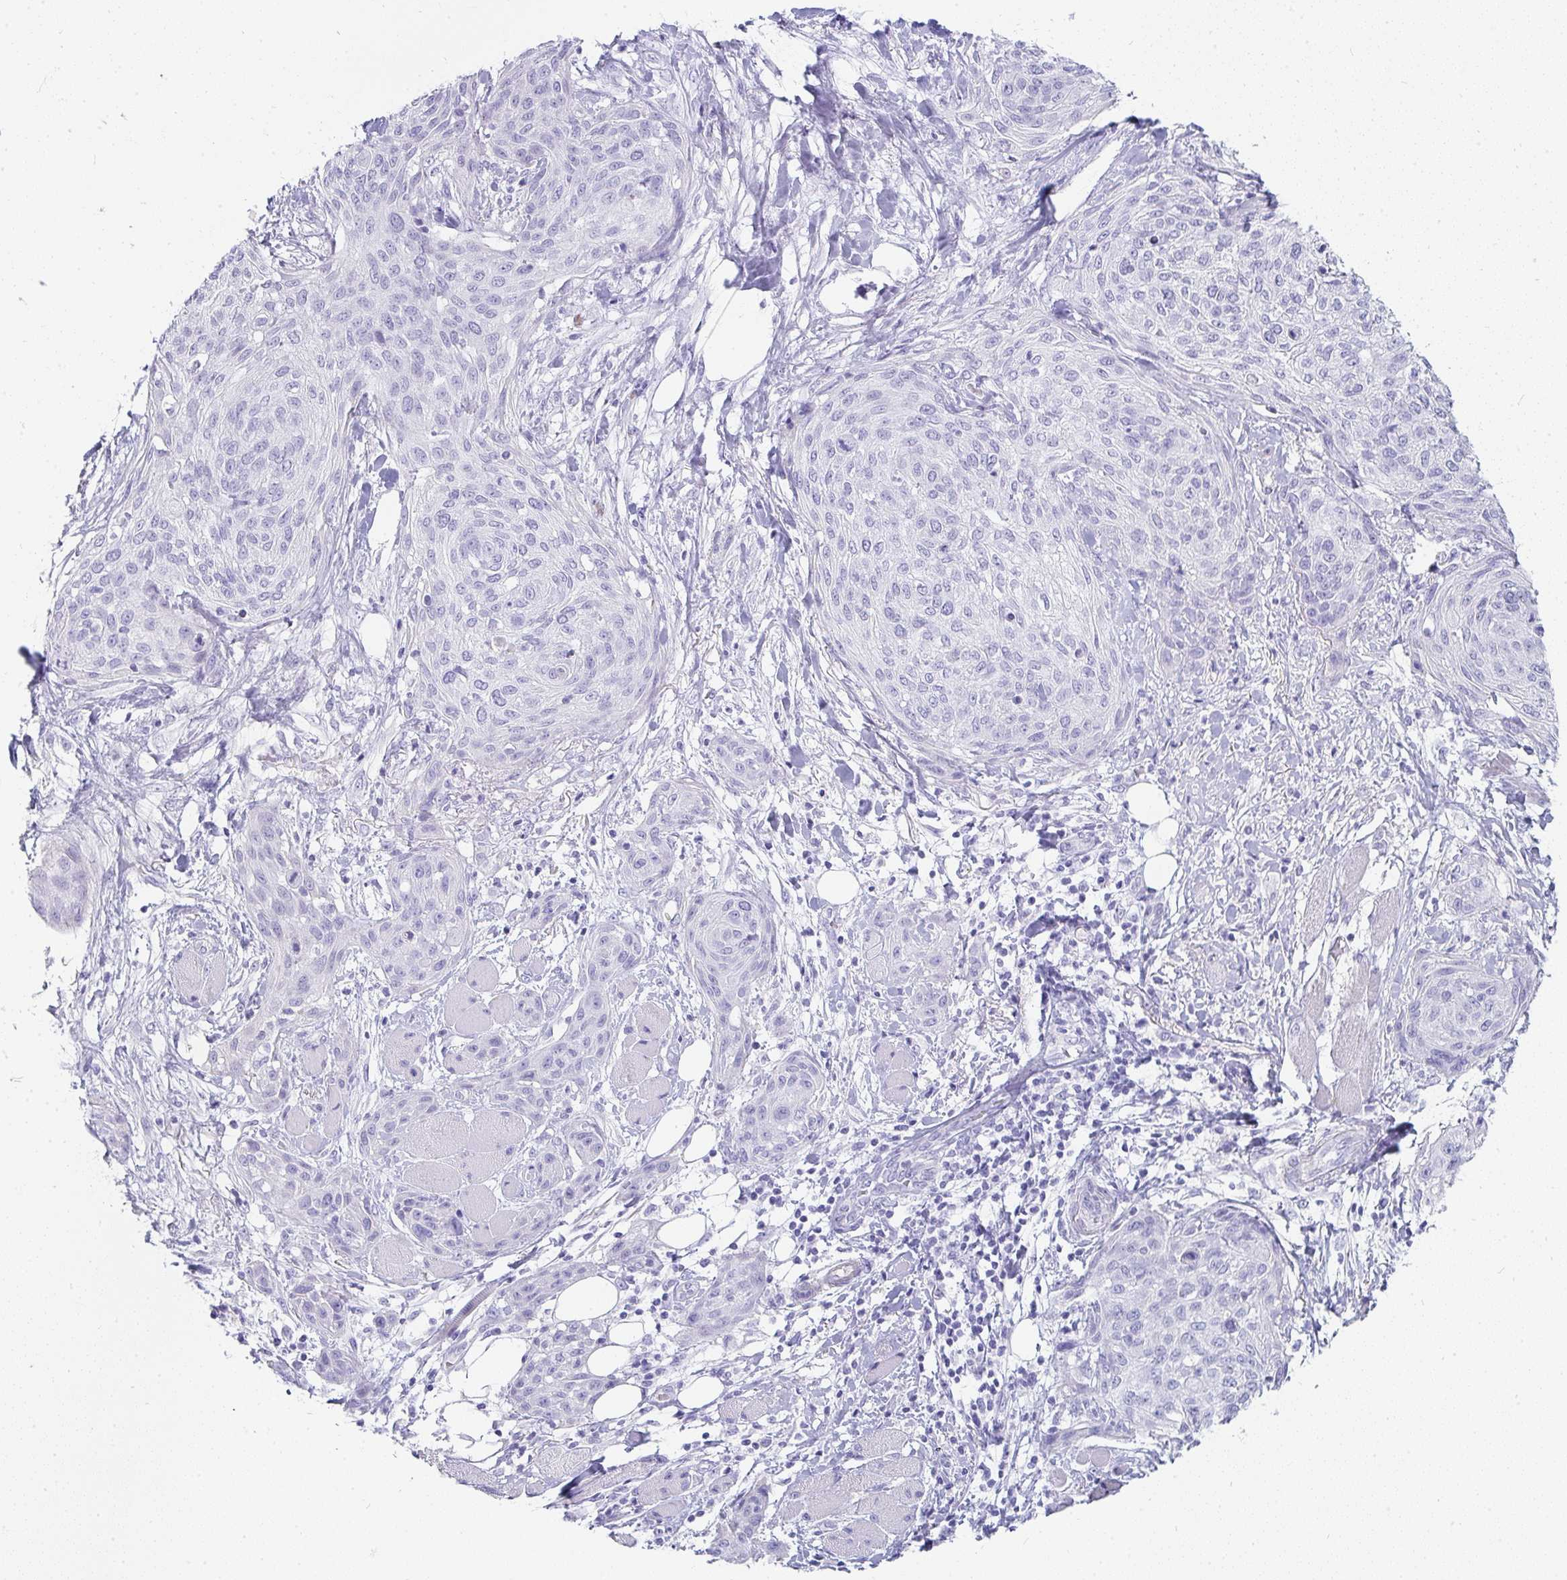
{"staining": {"intensity": "negative", "quantity": "none", "location": "none"}, "tissue": "skin cancer", "cell_type": "Tumor cells", "image_type": "cancer", "snomed": [{"axis": "morphology", "description": "Squamous cell carcinoma, NOS"}, {"axis": "topography", "description": "Skin"}], "caption": "Squamous cell carcinoma (skin) was stained to show a protein in brown. There is no significant positivity in tumor cells.", "gene": "PRND", "patient": {"sex": "female", "age": 87}}